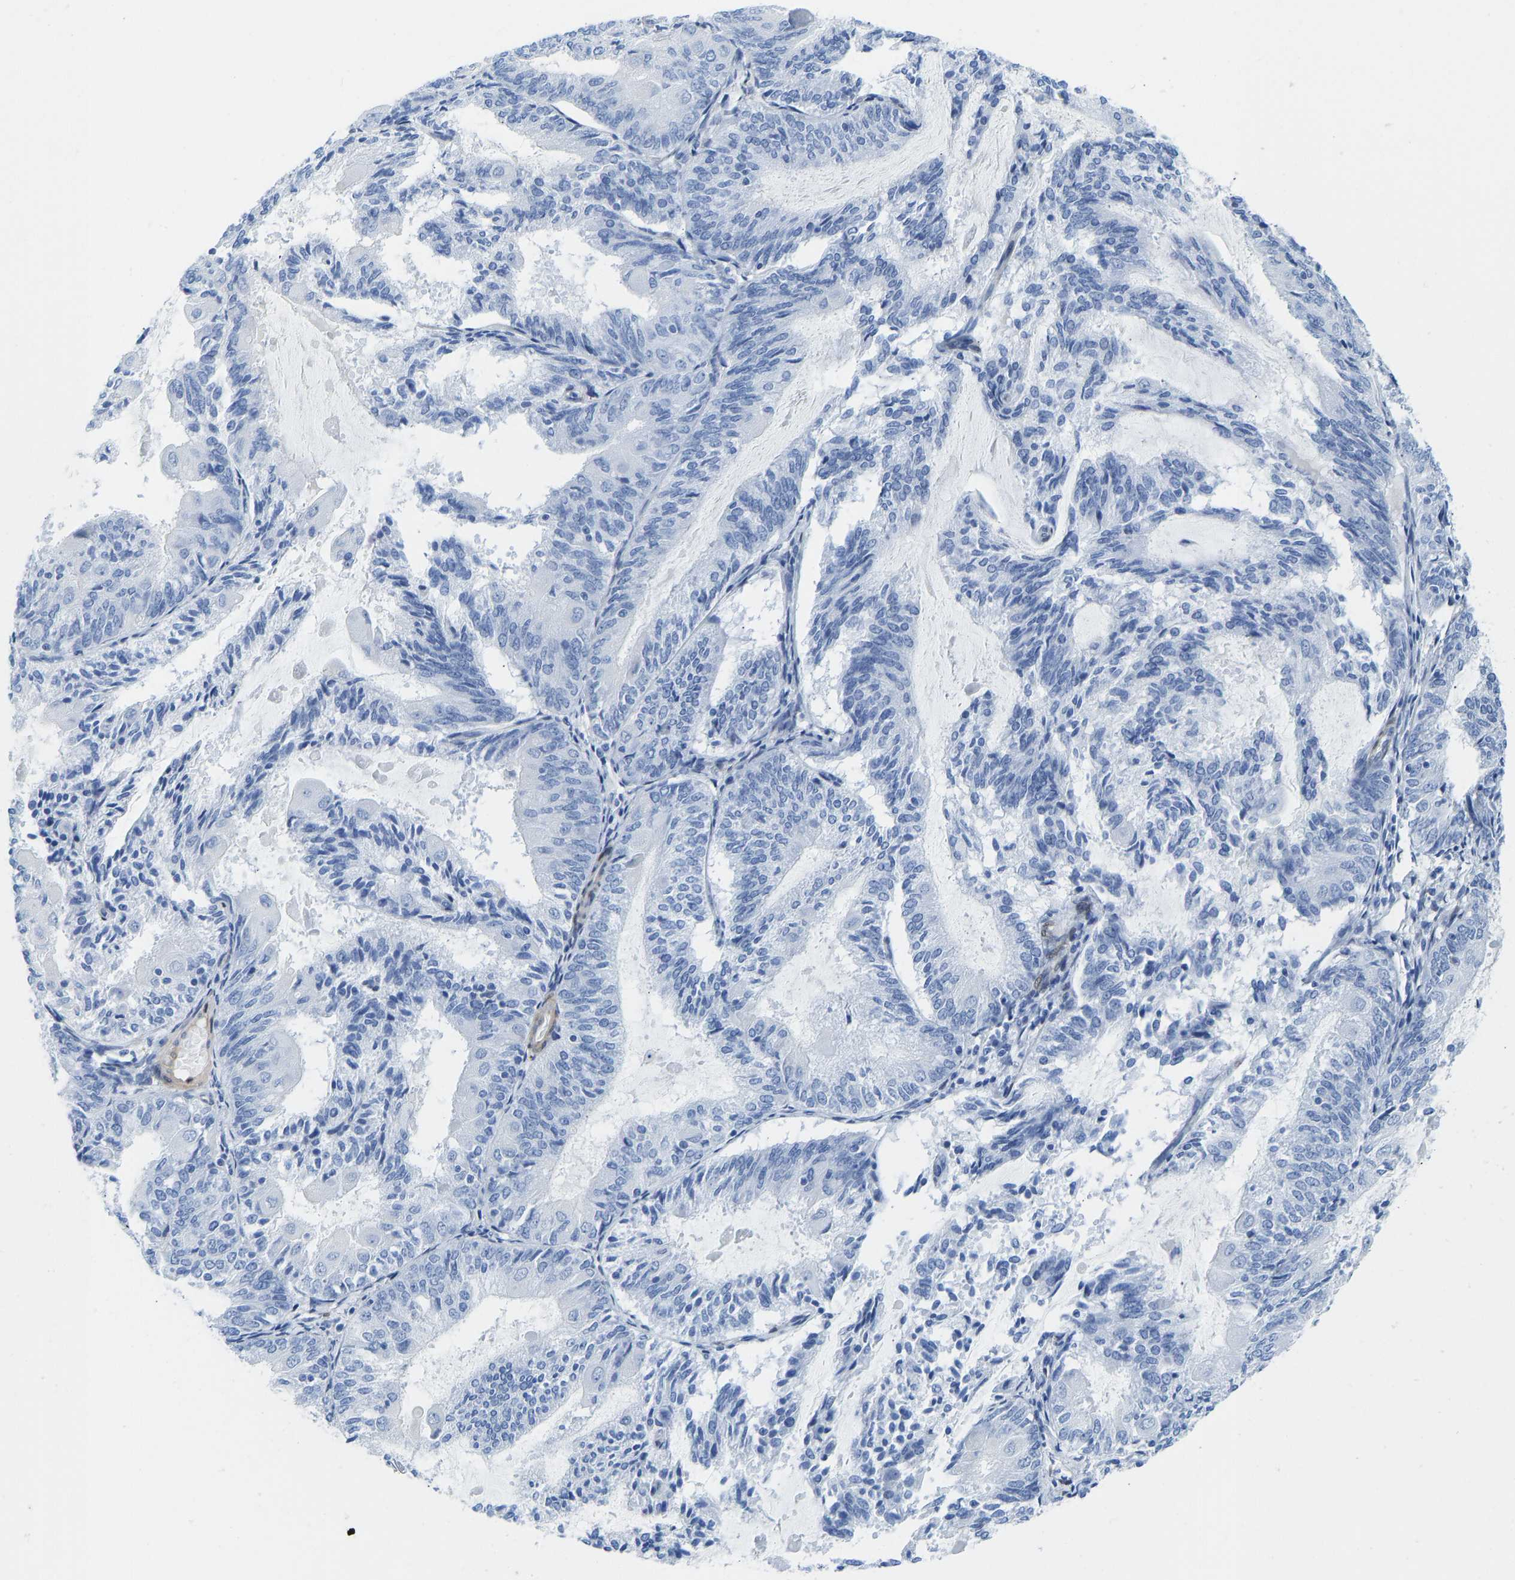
{"staining": {"intensity": "negative", "quantity": "none", "location": "none"}, "tissue": "endometrial cancer", "cell_type": "Tumor cells", "image_type": "cancer", "snomed": [{"axis": "morphology", "description": "Adenocarcinoma, NOS"}, {"axis": "topography", "description": "Endometrium"}], "caption": "Tumor cells show no significant protein staining in adenocarcinoma (endometrial).", "gene": "NKAIN3", "patient": {"sex": "female", "age": 81}}